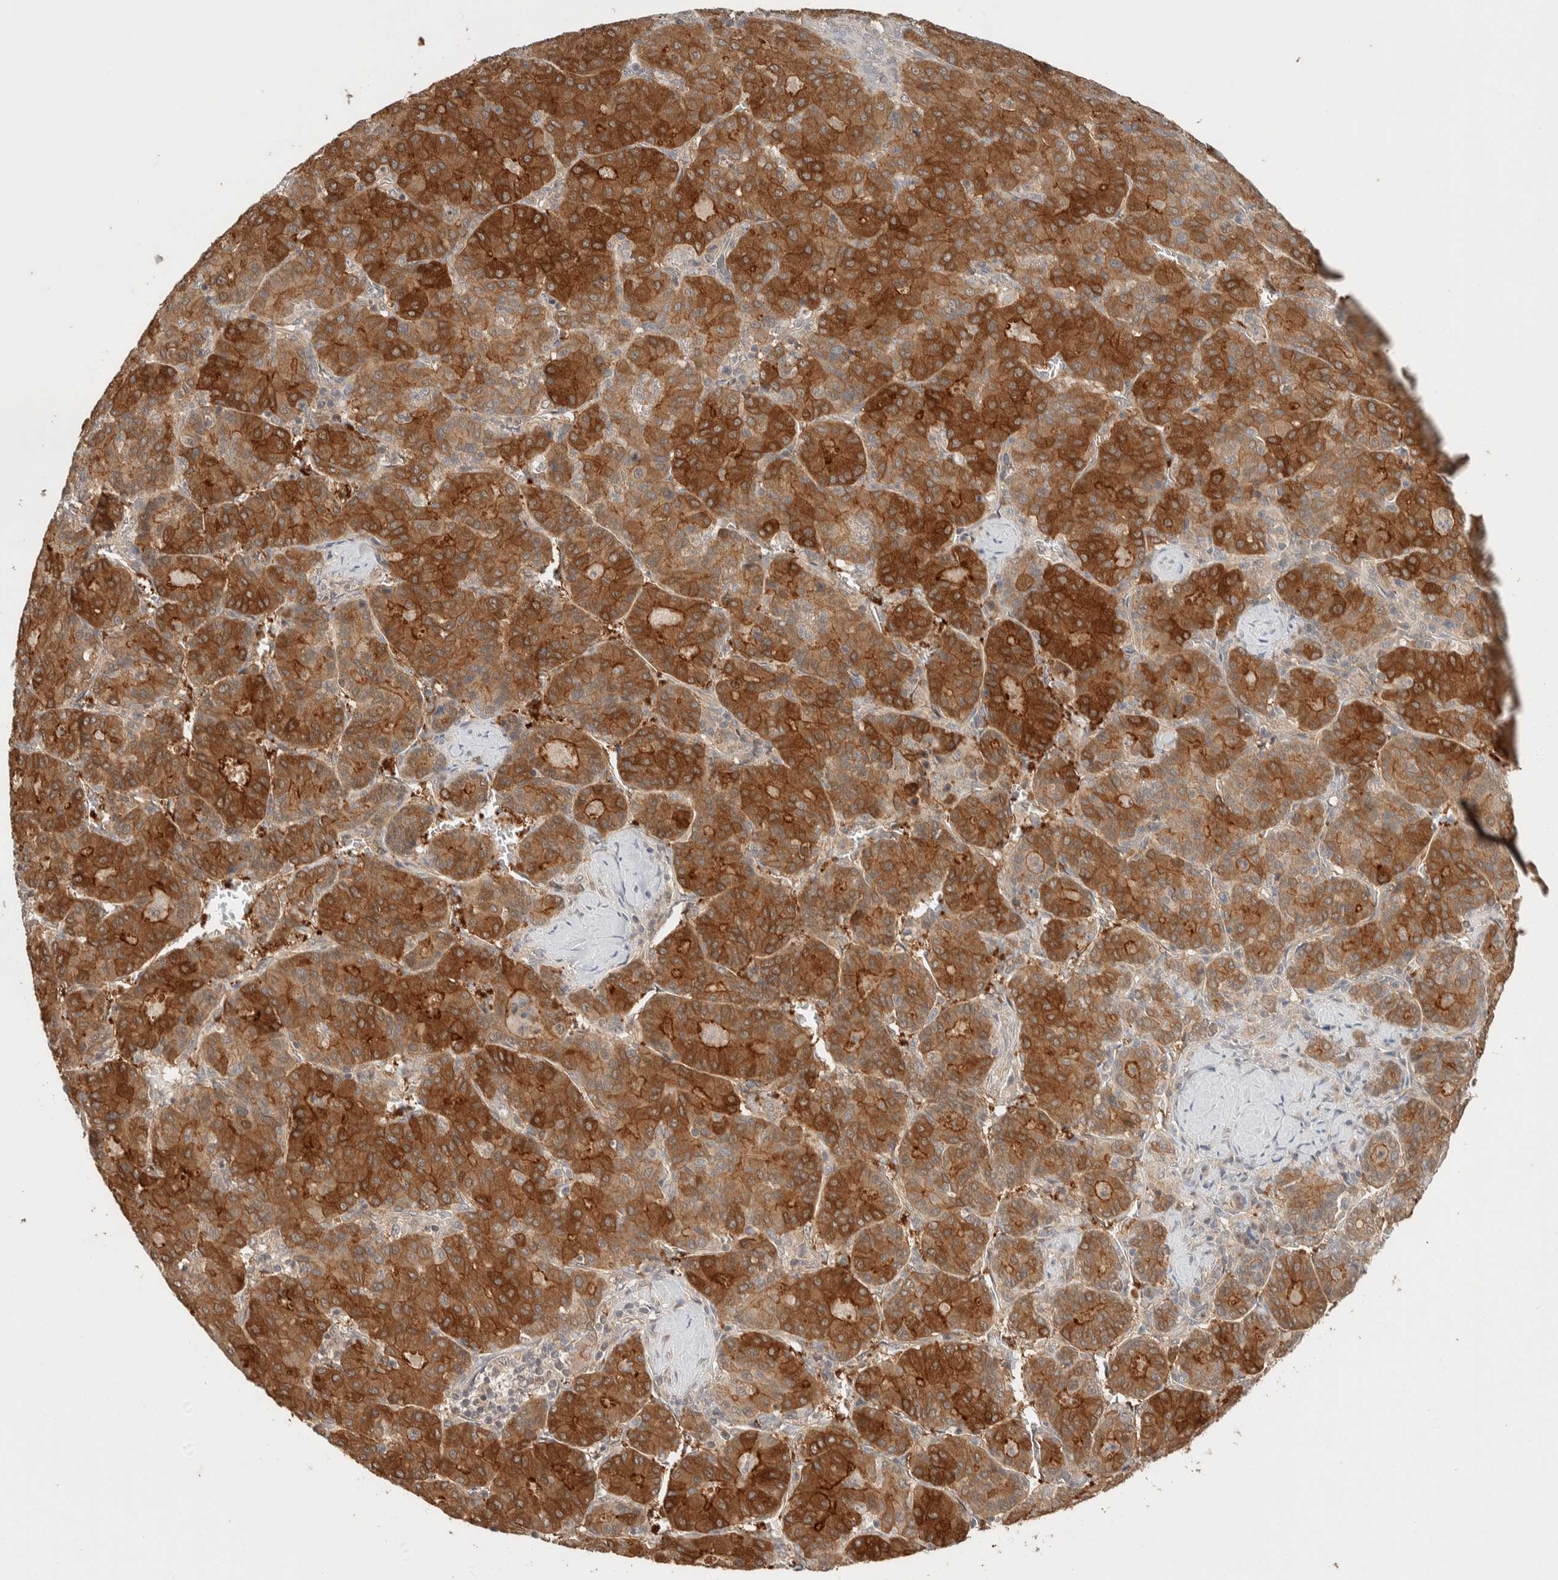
{"staining": {"intensity": "strong", "quantity": ">75%", "location": "cytoplasmic/membranous"}, "tissue": "liver cancer", "cell_type": "Tumor cells", "image_type": "cancer", "snomed": [{"axis": "morphology", "description": "Carcinoma, Hepatocellular, NOS"}, {"axis": "topography", "description": "Liver"}], "caption": "Immunohistochemical staining of human hepatocellular carcinoma (liver) displays strong cytoplasmic/membranous protein positivity in approximately >75% of tumor cells. The protein is shown in brown color, while the nuclei are stained blue.", "gene": "ZNF567", "patient": {"sex": "male", "age": 65}}